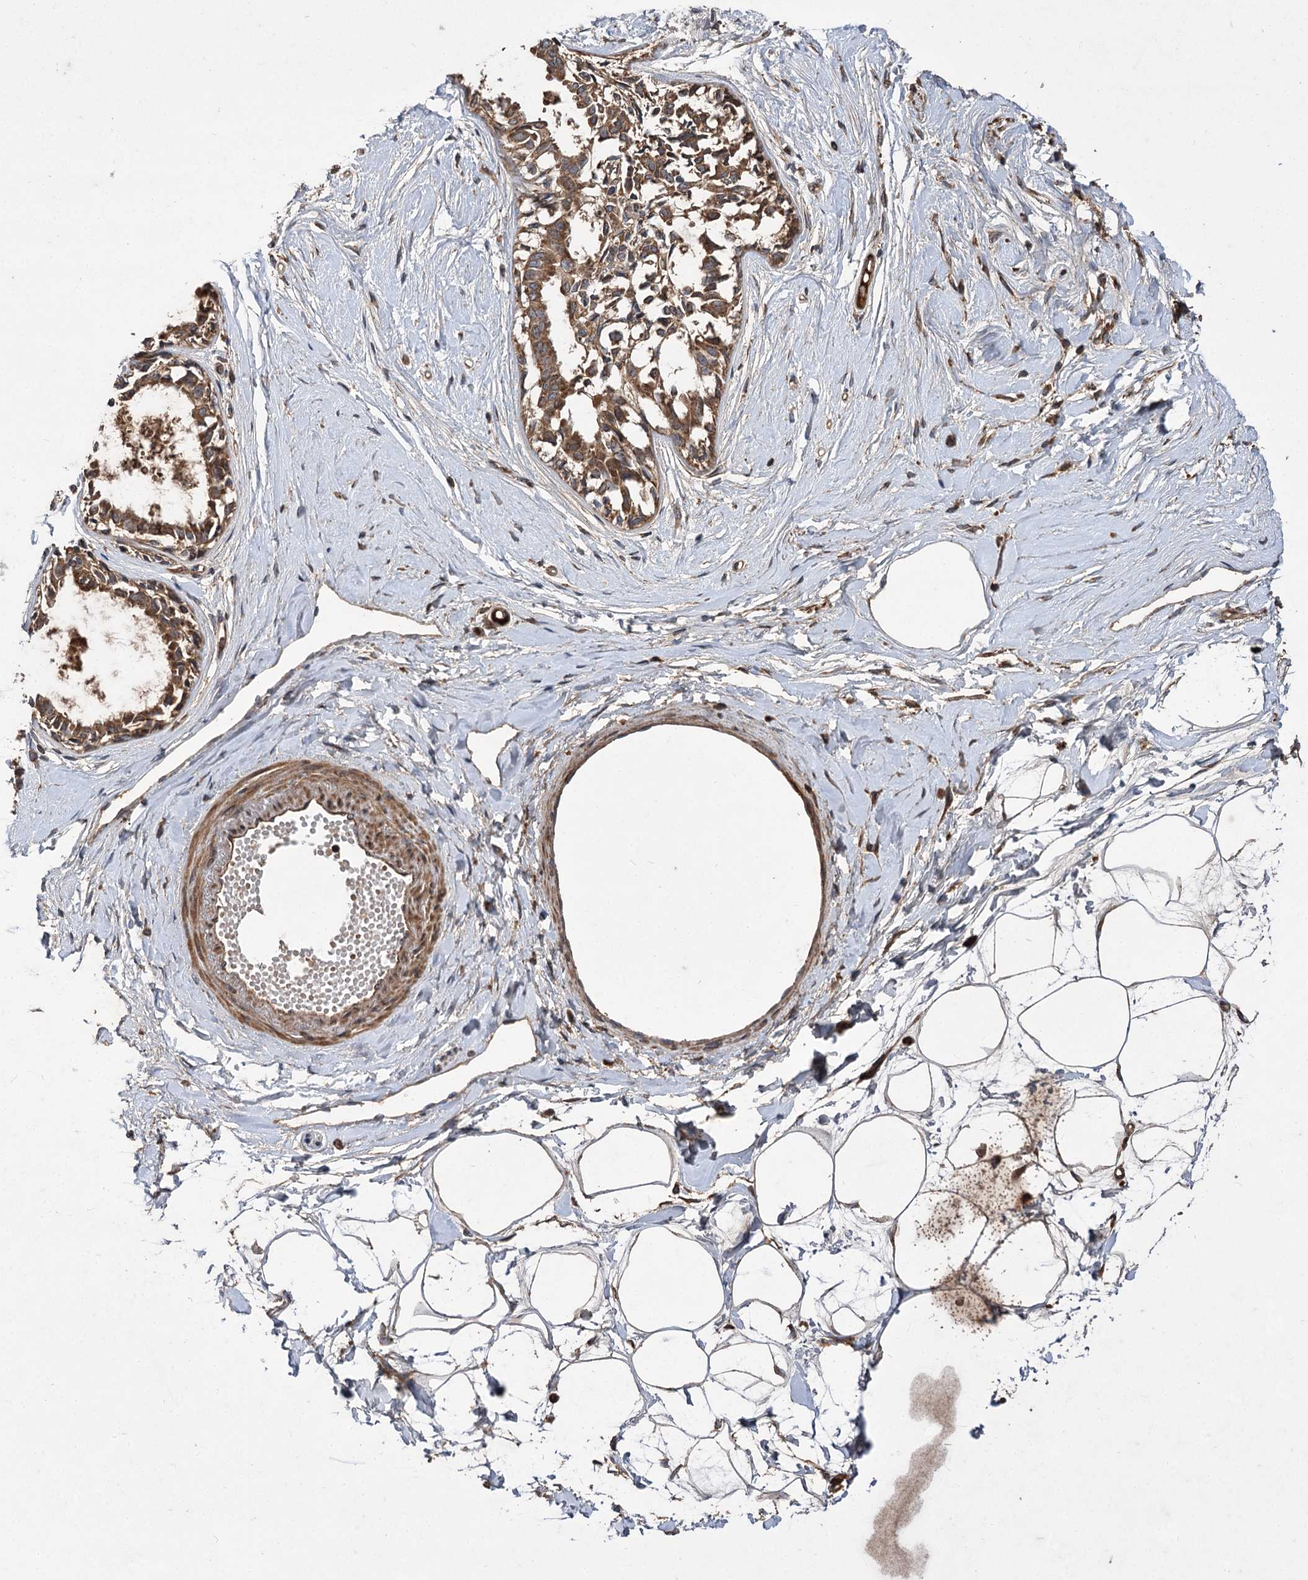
{"staining": {"intensity": "moderate", "quantity": ">75%", "location": "cytoplasmic/membranous"}, "tissue": "breast", "cell_type": "Adipocytes", "image_type": "normal", "snomed": [{"axis": "morphology", "description": "Normal tissue, NOS"}, {"axis": "topography", "description": "Breast"}], "caption": "Protein staining of benign breast displays moderate cytoplasmic/membranous expression in about >75% of adipocytes. (brown staining indicates protein expression, while blue staining denotes nuclei).", "gene": "RASSF3", "patient": {"sex": "female", "age": 45}}